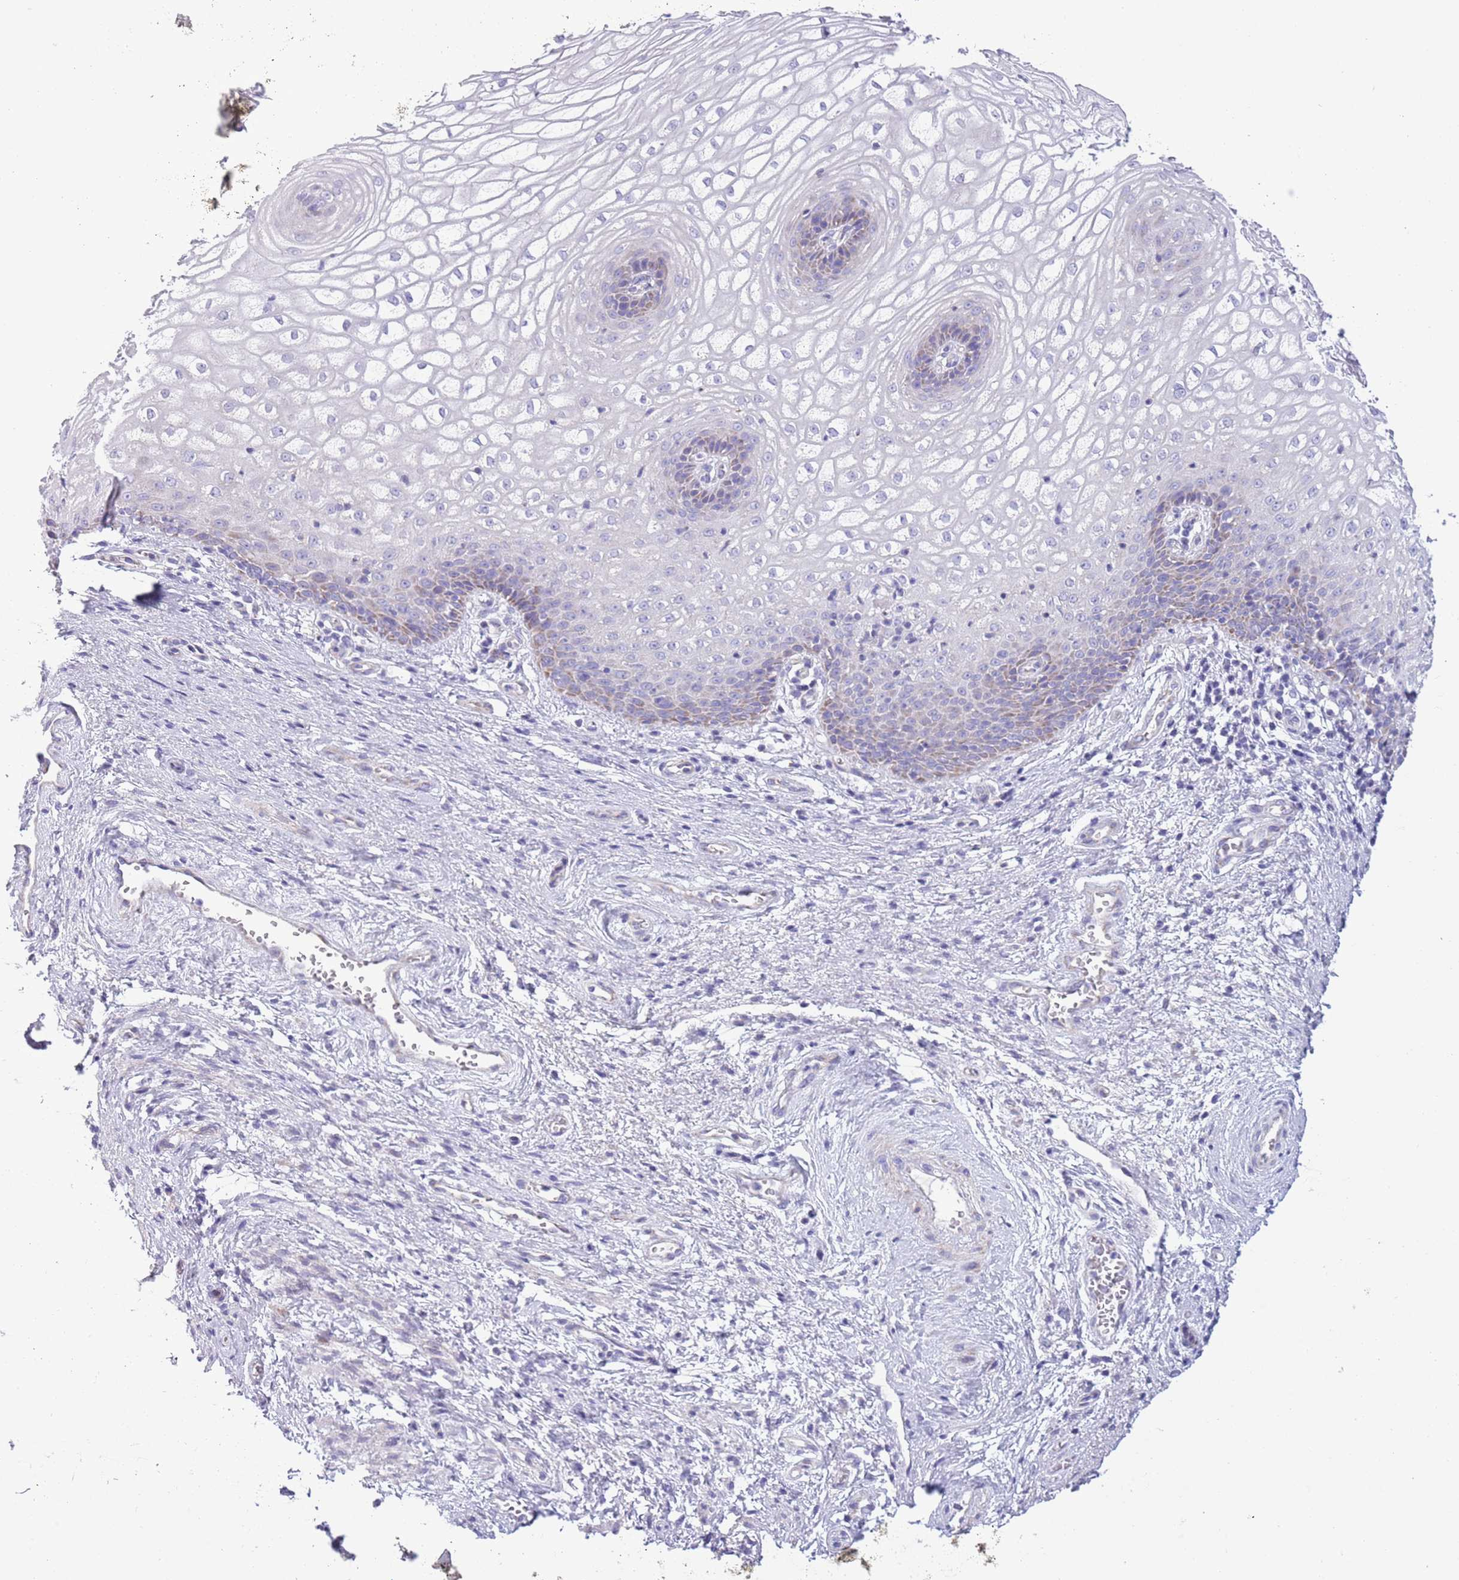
{"staining": {"intensity": "negative", "quantity": "none", "location": "none"}, "tissue": "vagina", "cell_type": "Squamous epithelial cells", "image_type": "normal", "snomed": [{"axis": "morphology", "description": "Normal tissue, NOS"}, {"axis": "topography", "description": "Vagina"}], "caption": "There is no significant expression in squamous epithelial cells of vagina. The staining is performed using DAB (3,3'-diaminobenzidine) brown chromogen with nuclei counter-stained in using hematoxylin.", "gene": "MOCOS", "patient": {"sex": "female", "age": 34}}